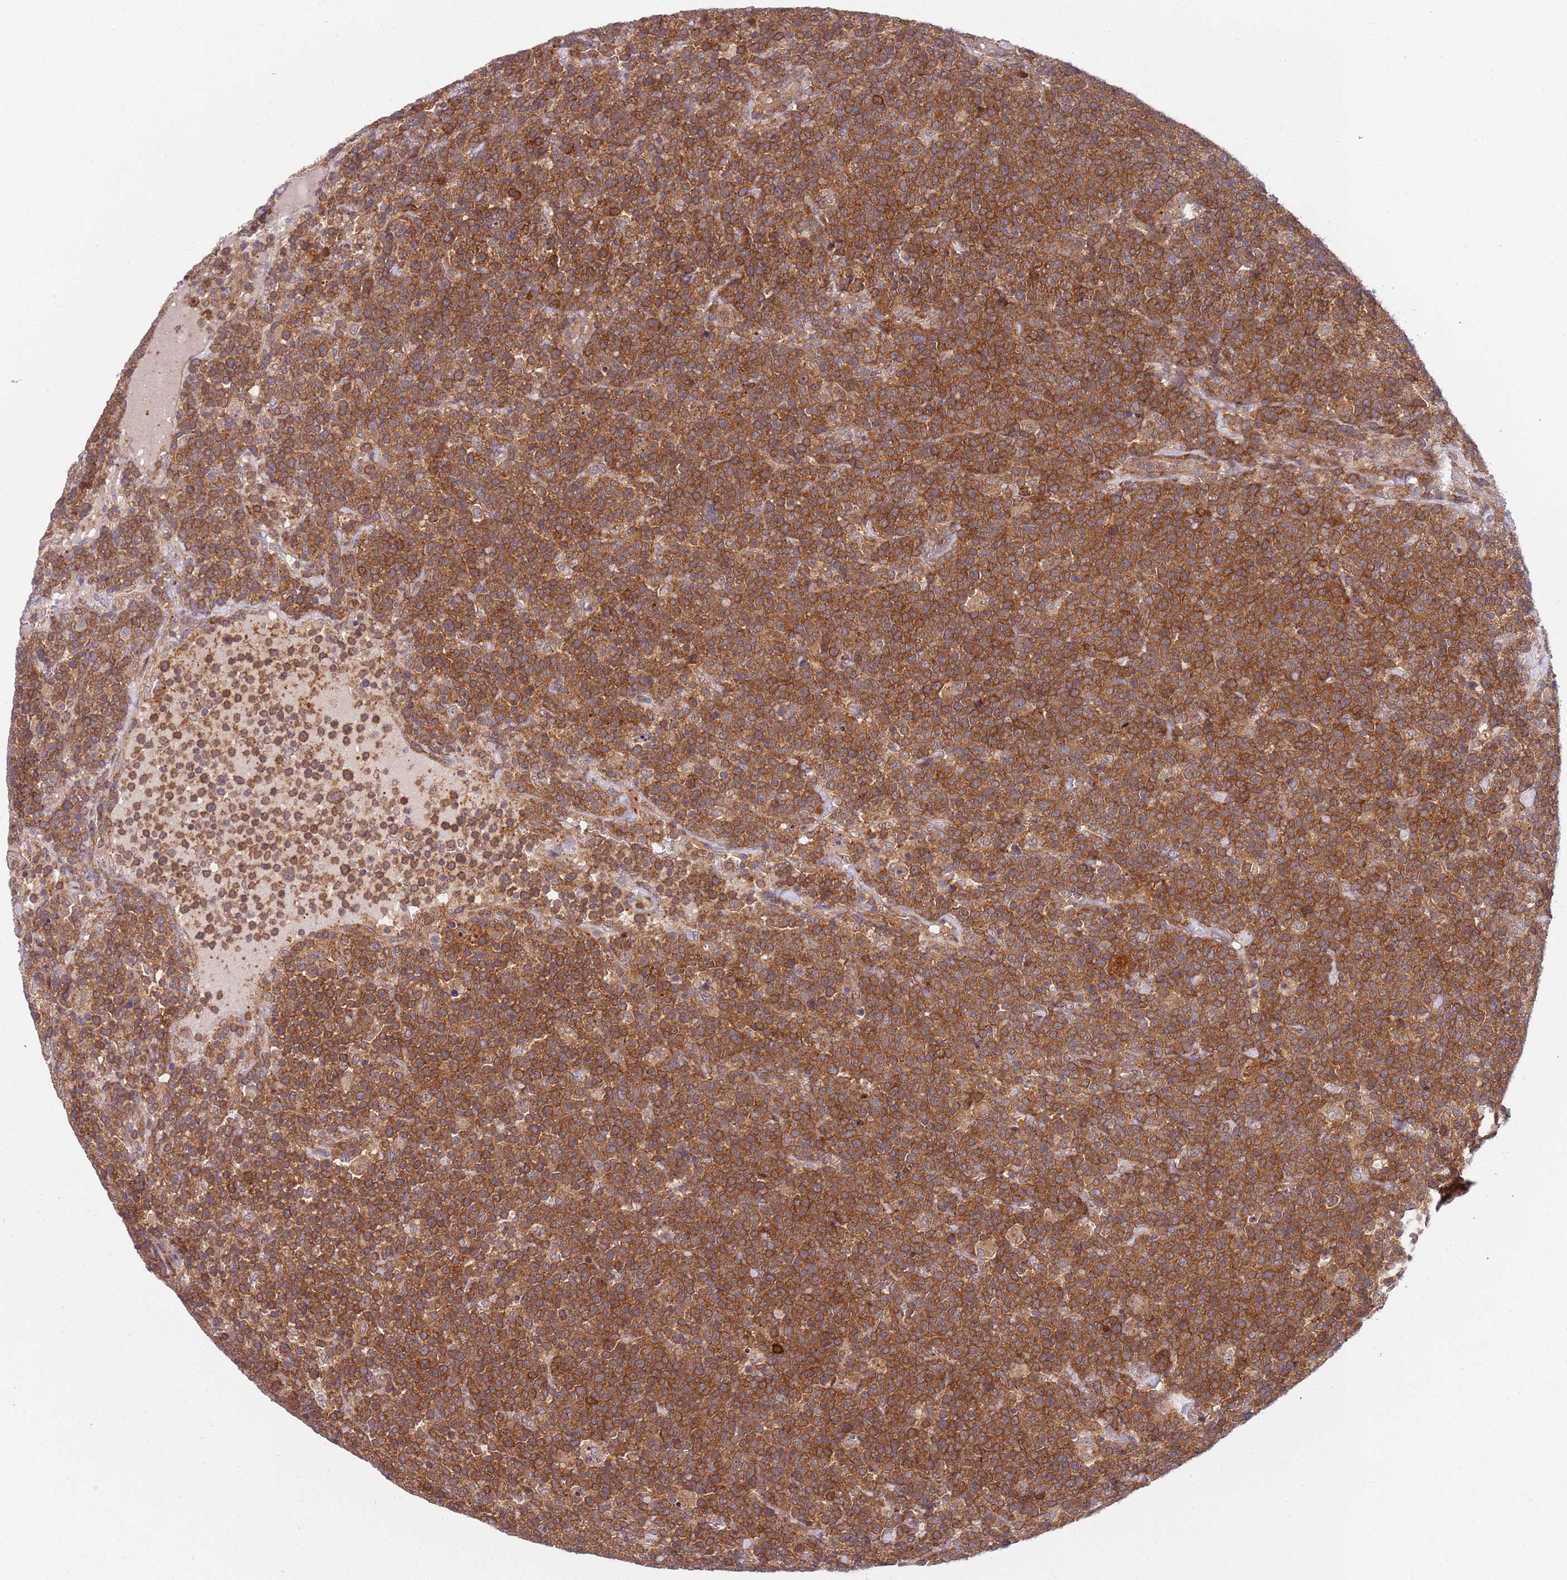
{"staining": {"intensity": "strong", "quantity": ">75%", "location": "cytoplasmic/membranous"}, "tissue": "lymphoma", "cell_type": "Tumor cells", "image_type": "cancer", "snomed": [{"axis": "morphology", "description": "Malignant lymphoma, non-Hodgkin's type, High grade"}, {"axis": "topography", "description": "Lymph node"}], "caption": "Brown immunohistochemical staining in lymphoma shows strong cytoplasmic/membranous expression in about >75% of tumor cells.", "gene": "GGA1", "patient": {"sex": "male", "age": 61}}